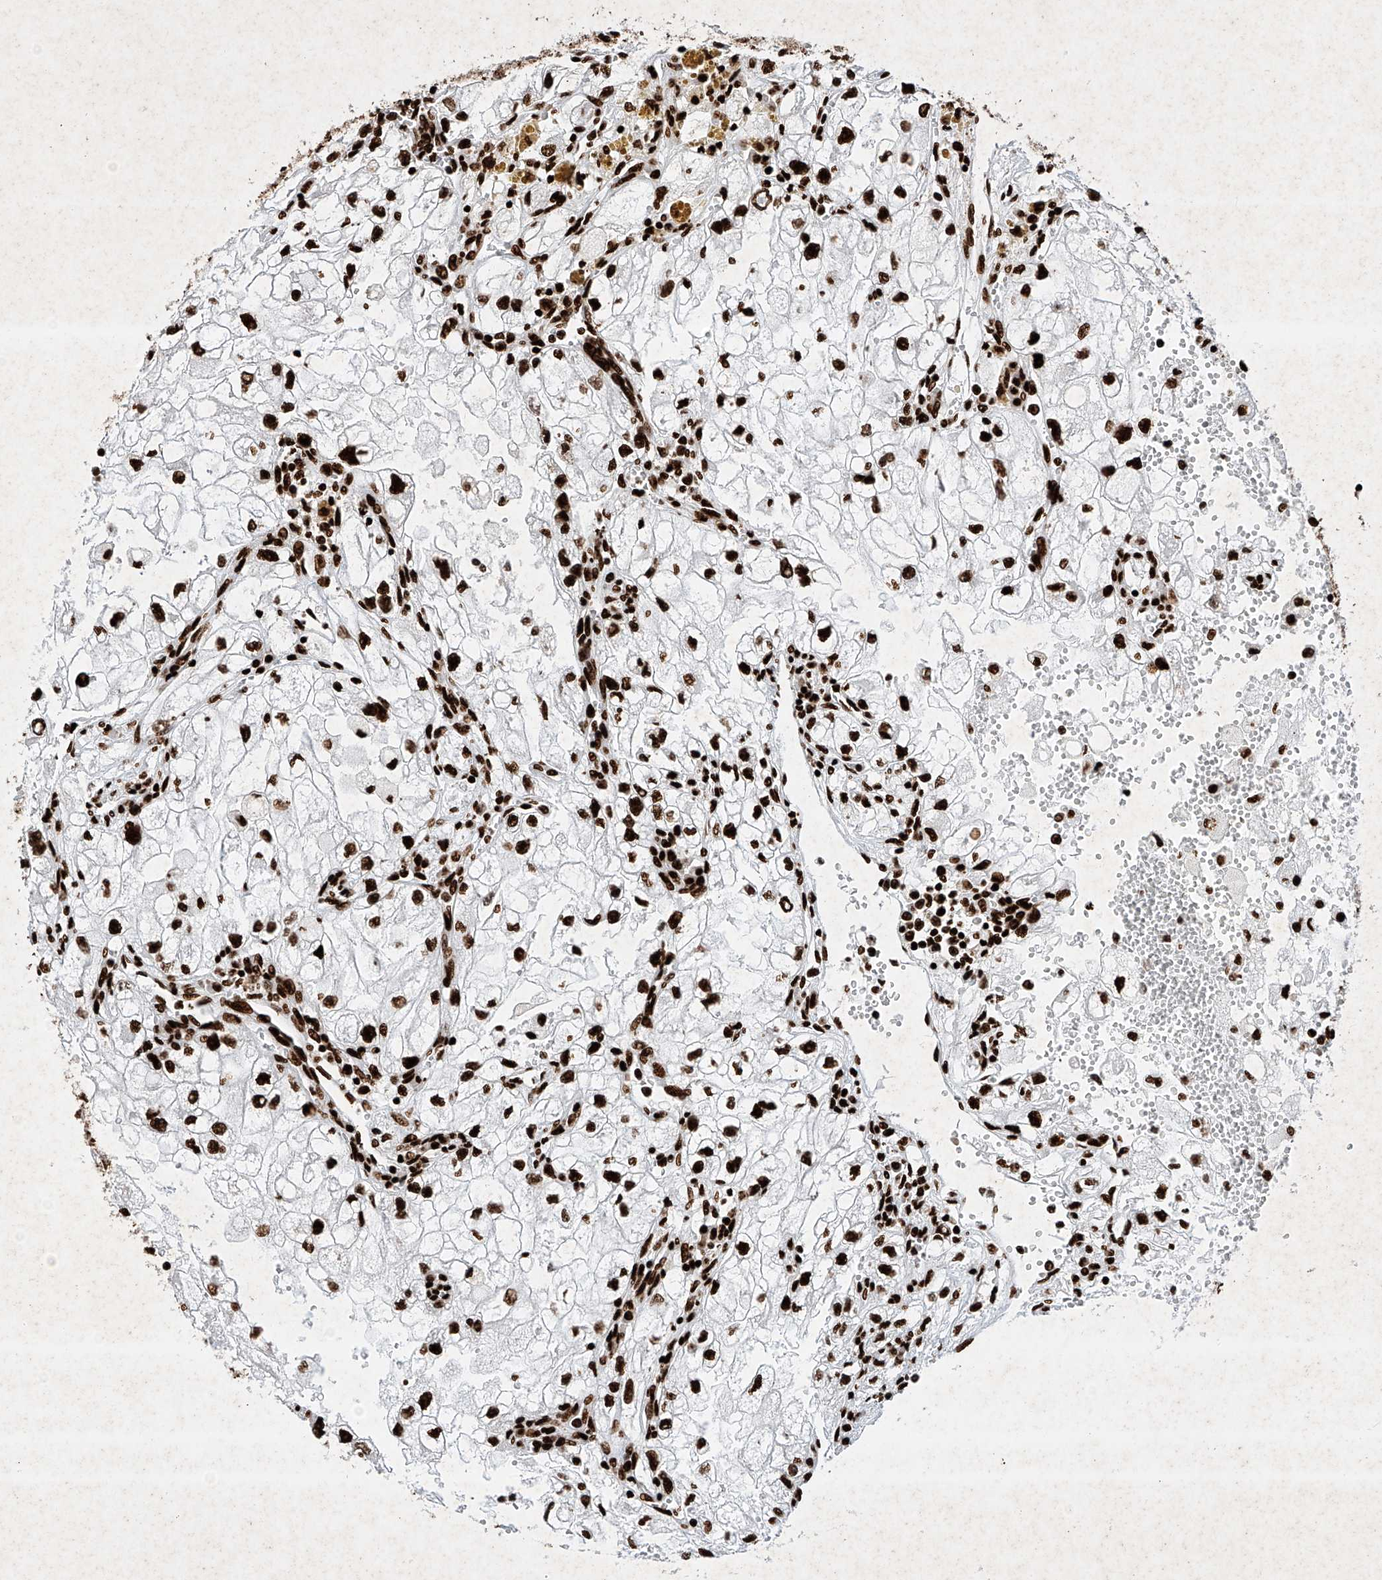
{"staining": {"intensity": "strong", "quantity": ">75%", "location": "nuclear"}, "tissue": "renal cancer", "cell_type": "Tumor cells", "image_type": "cancer", "snomed": [{"axis": "morphology", "description": "Adenocarcinoma, NOS"}, {"axis": "topography", "description": "Kidney"}], "caption": "Renal cancer (adenocarcinoma) stained for a protein (brown) reveals strong nuclear positive expression in about >75% of tumor cells.", "gene": "SRSF6", "patient": {"sex": "female", "age": 70}}